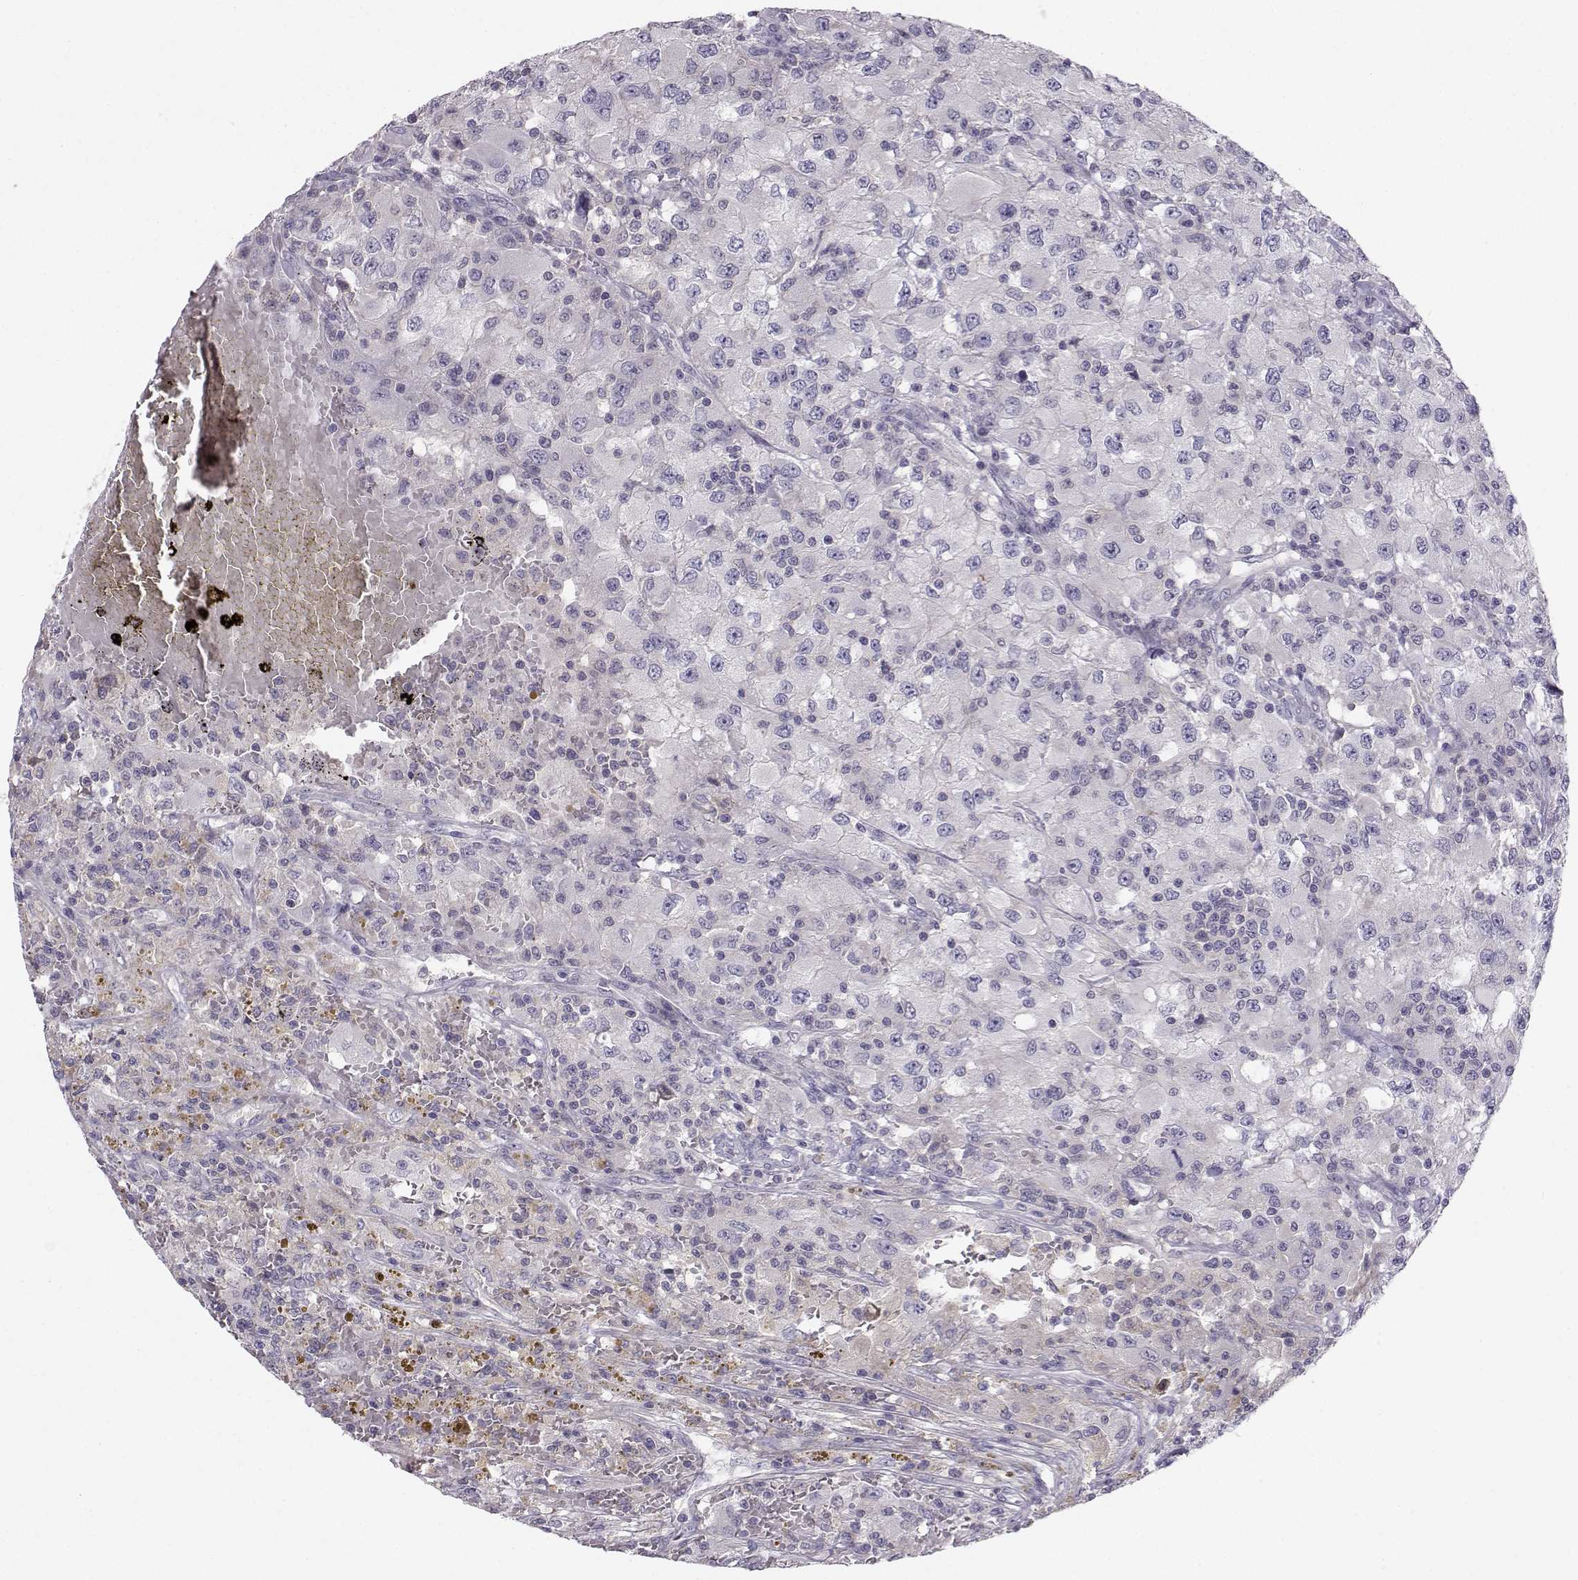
{"staining": {"intensity": "negative", "quantity": "none", "location": "none"}, "tissue": "renal cancer", "cell_type": "Tumor cells", "image_type": "cancer", "snomed": [{"axis": "morphology", "description": "Adenocarcinoma, NOS"}, {"axis": "topography", "description": "Kidney"}], "caption": "Tumor cells show no significant positivity in renal cancer (adenocarcinoma). The staining was performed using DAB (3,3'-diaminobenzidine) to visualize the protein expression in brown, while the nuclei were stained in blue with hematoxylin (Magnification: 20x).", "gene": "MROH7", "patient": {"sex": "female", "age": 67}}